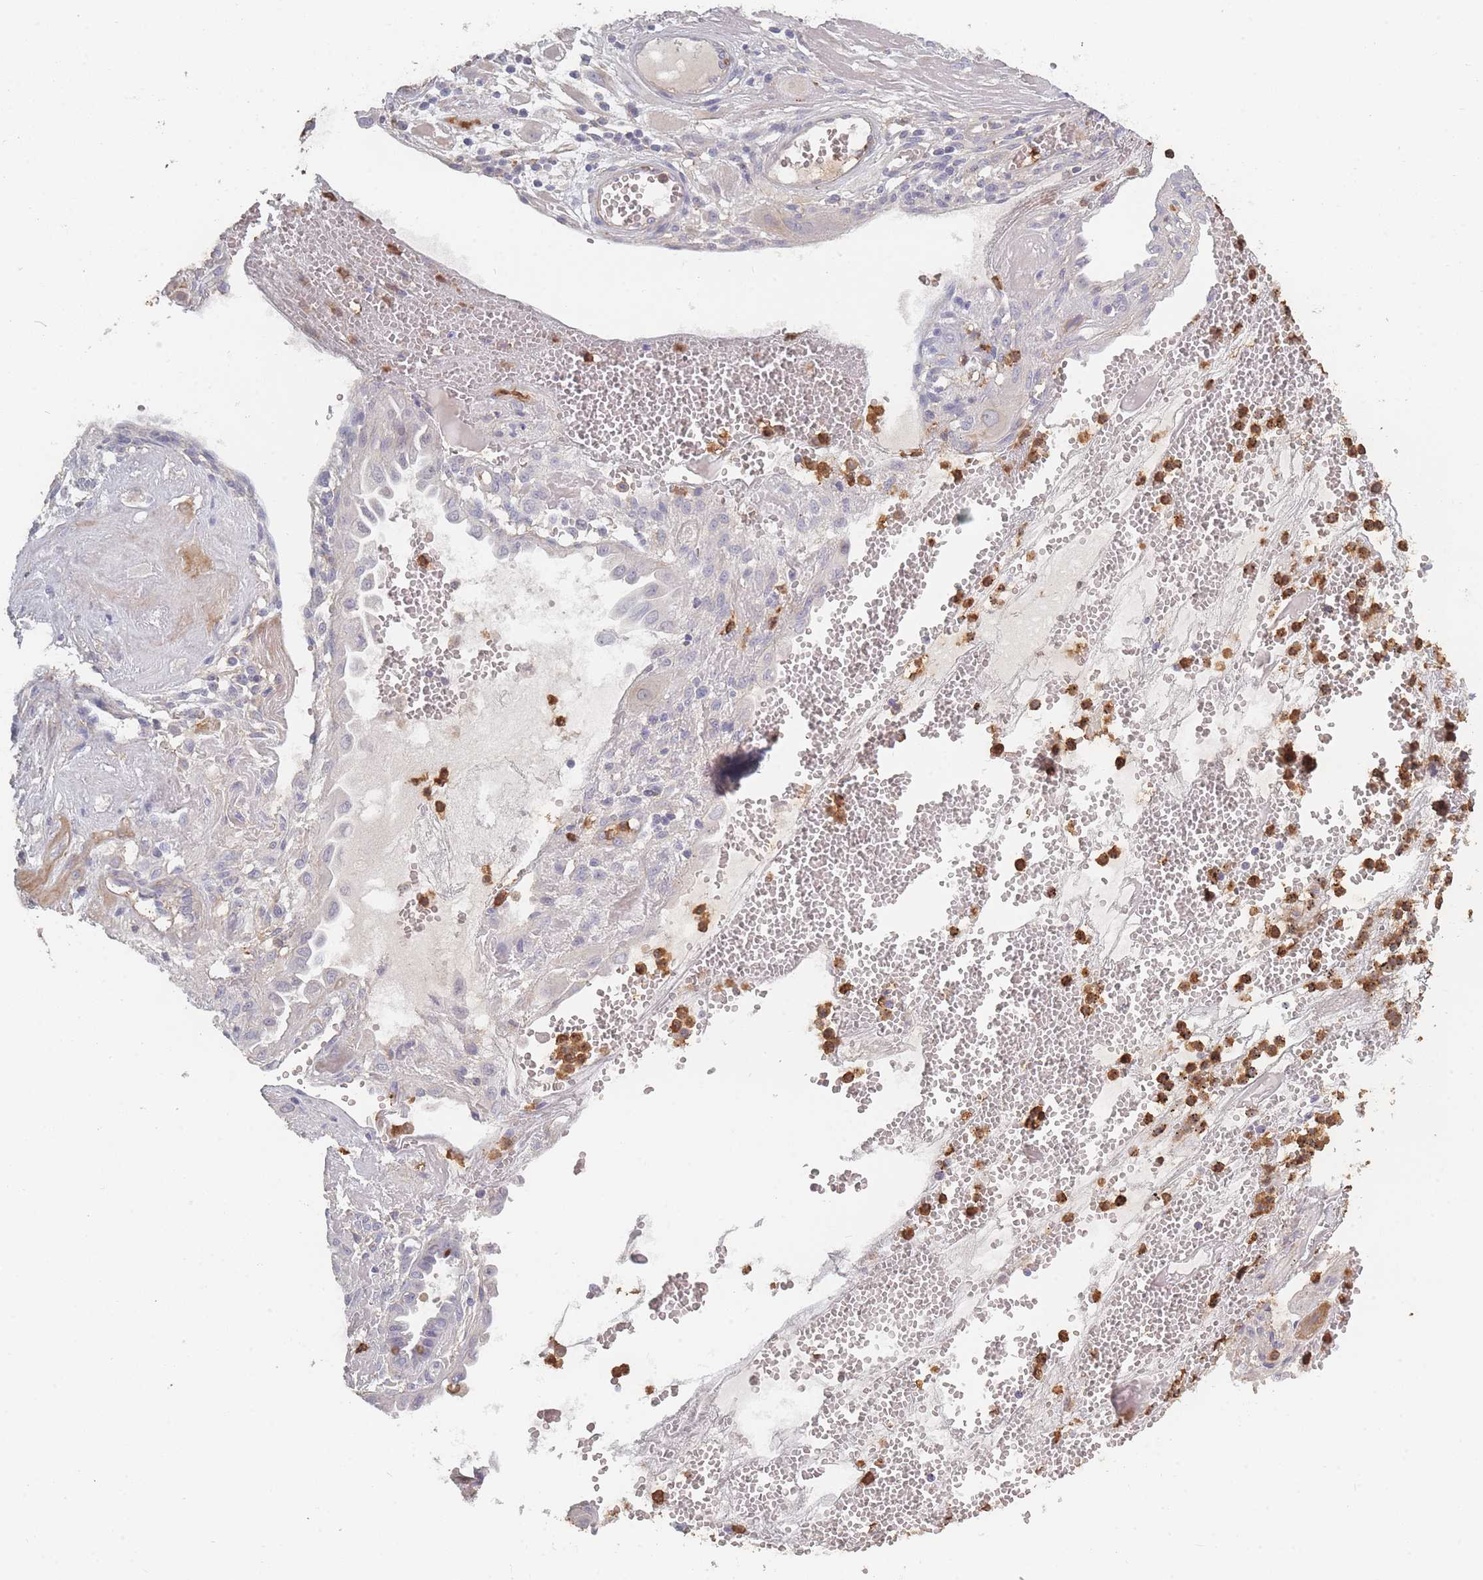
{"staining": {"intensity": "negative", "quantity": "none", "location": "none"}, "tissue": "cervical cancer", "cell_type": "Tumor cells", "image_type": "cancer", "snomed": [{"axis": "morphology", "description": "Squamous cell carcinoma, NOS"}, {"axis": "topography", "description": "Cervix"}], "caption": "High magnification brightfield microscopy of cervical squamous cell carcinoma stained with DAB (brown) and counterstained with hematoxylin (blue): tumor cells show no significant positivity.", "gene": "BST1", "patient": {"sex": "female", "age": 34}}